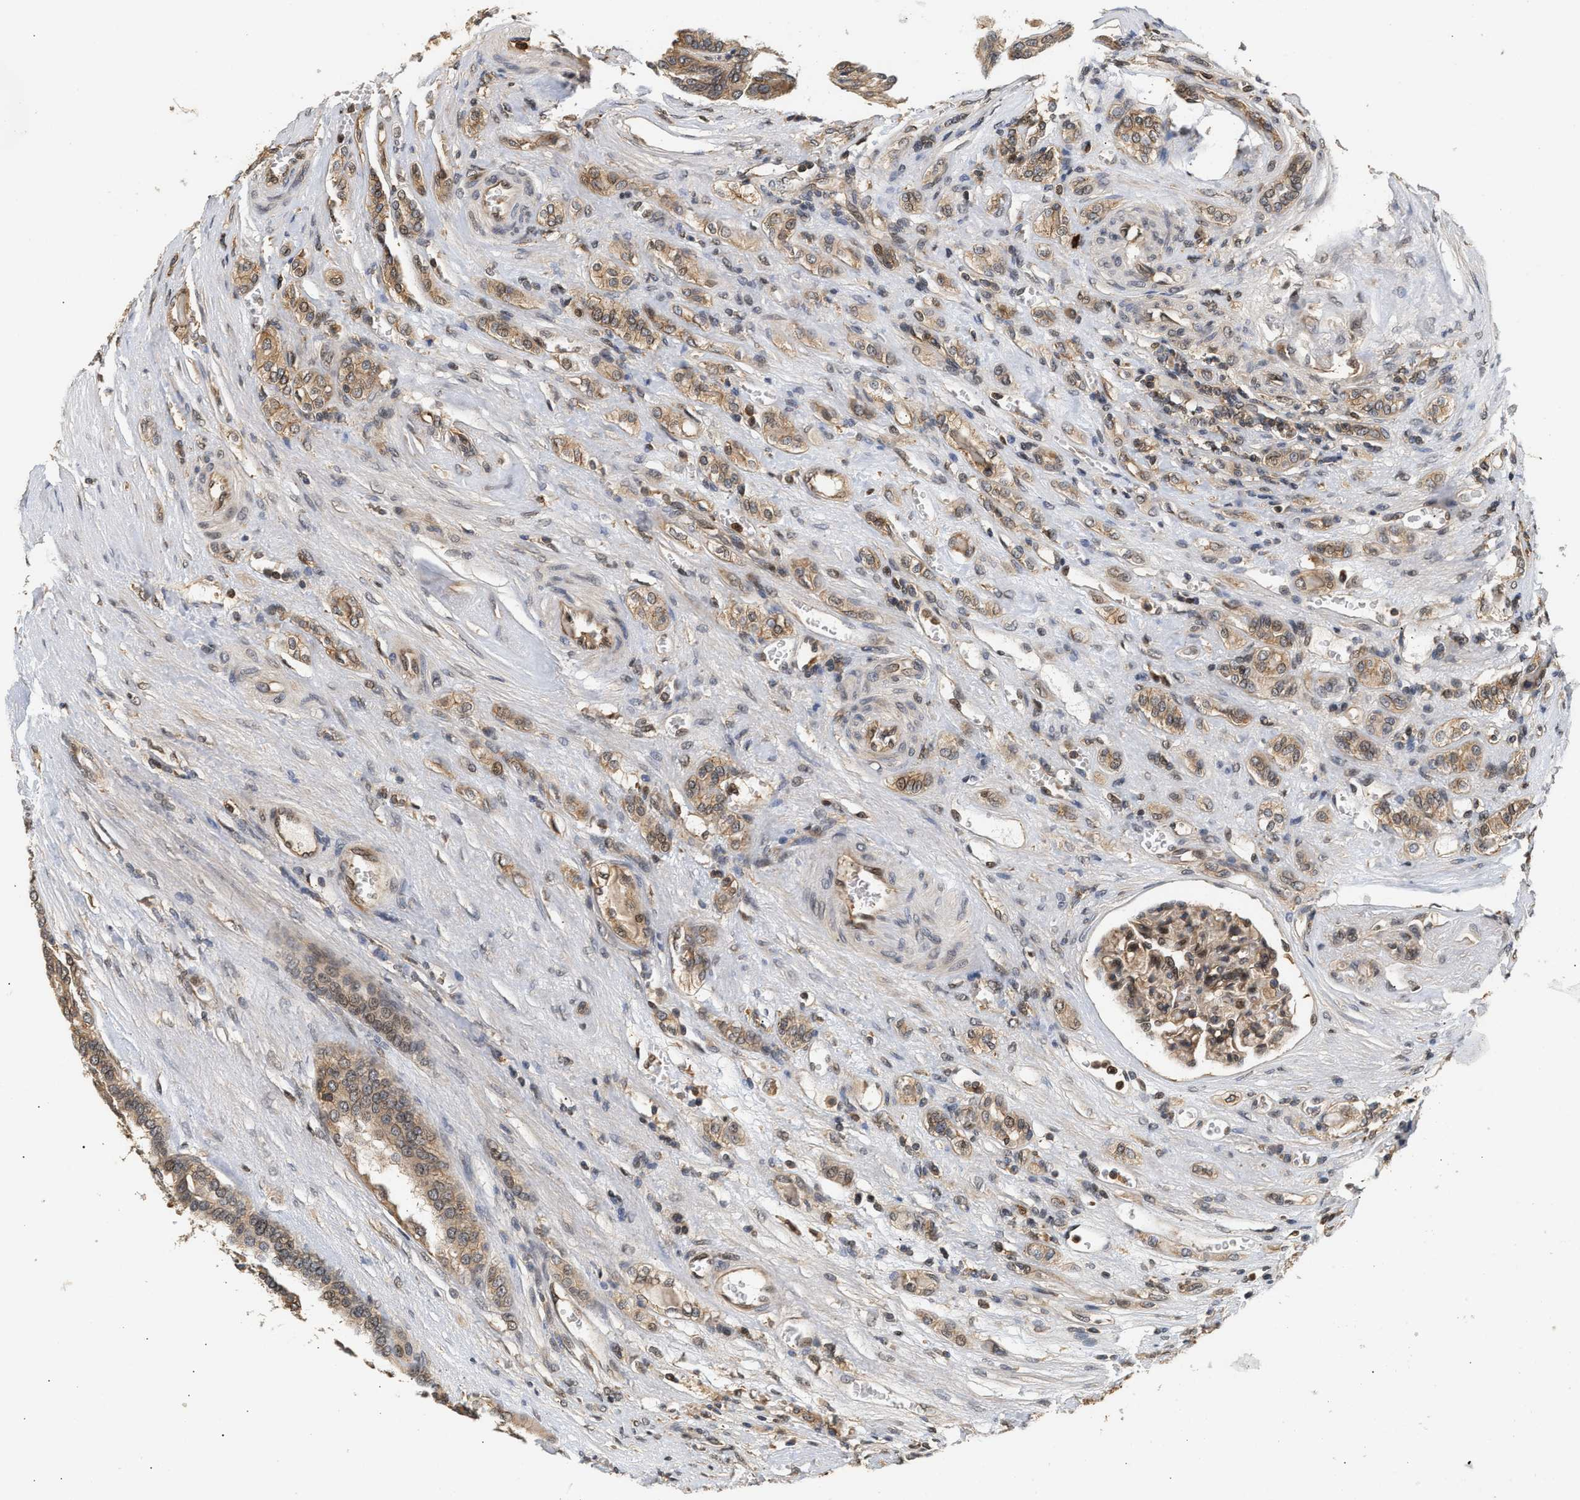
{"staining": {"intensity": "weak", "quantity": ">75%", "location": "cytoplasmic/membranous,nuclear"}, "tissue": "renal cancer", "cell_type": "Tumor cells", "image_type": "cancer", "snomed": [{"axis": "morphology", "description": "Adenocarcinoma, NOS"}, {"axis": "topography", "description": "Kidney"}], "caption": "A photomicrograph of human renal cancer (adenocarcinoma) stained for a protein shows weak cytoplasmic/membranous and nuclear brown staining in tumor cells.", "gene": "ABHD5", "patient": {"sex": "male", "age": 46}}